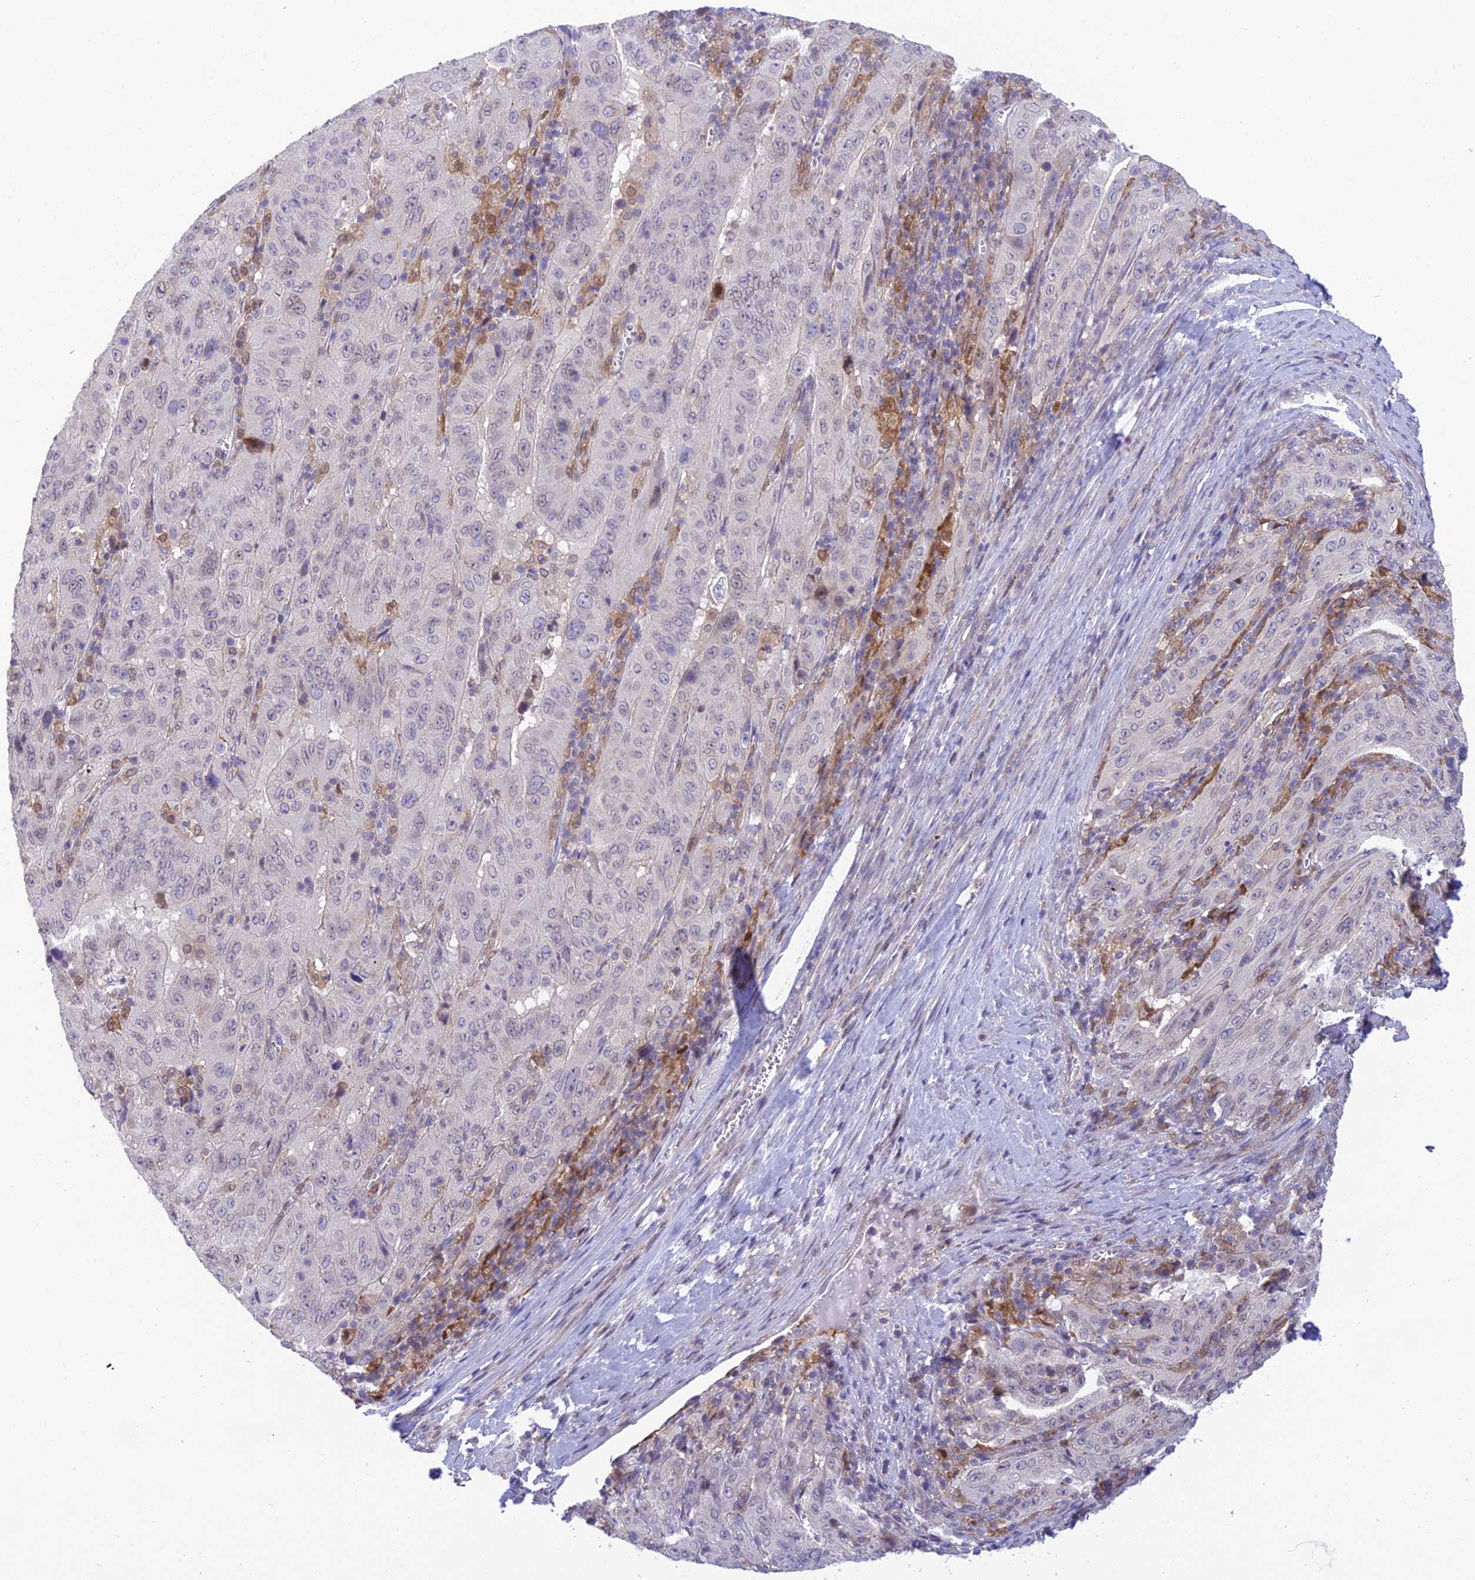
{"staining": {"intensity": "negative", "quantity": "none", "location": "none"}, "tissue": "pancreatic cancer", "cell_type": "Tumor cells", "image_type": "cancer", "snomed": [{"axis": "morphology", "description": "Adenocarcinoma, NOS"}, {"axis": "topography", "description": "Pancreas"}], "caption": "The image reveals no staining of tumor cells in pancreatic cancer.", "gene": "BMT2", "patient": {"sex": "male", "age": 63}}